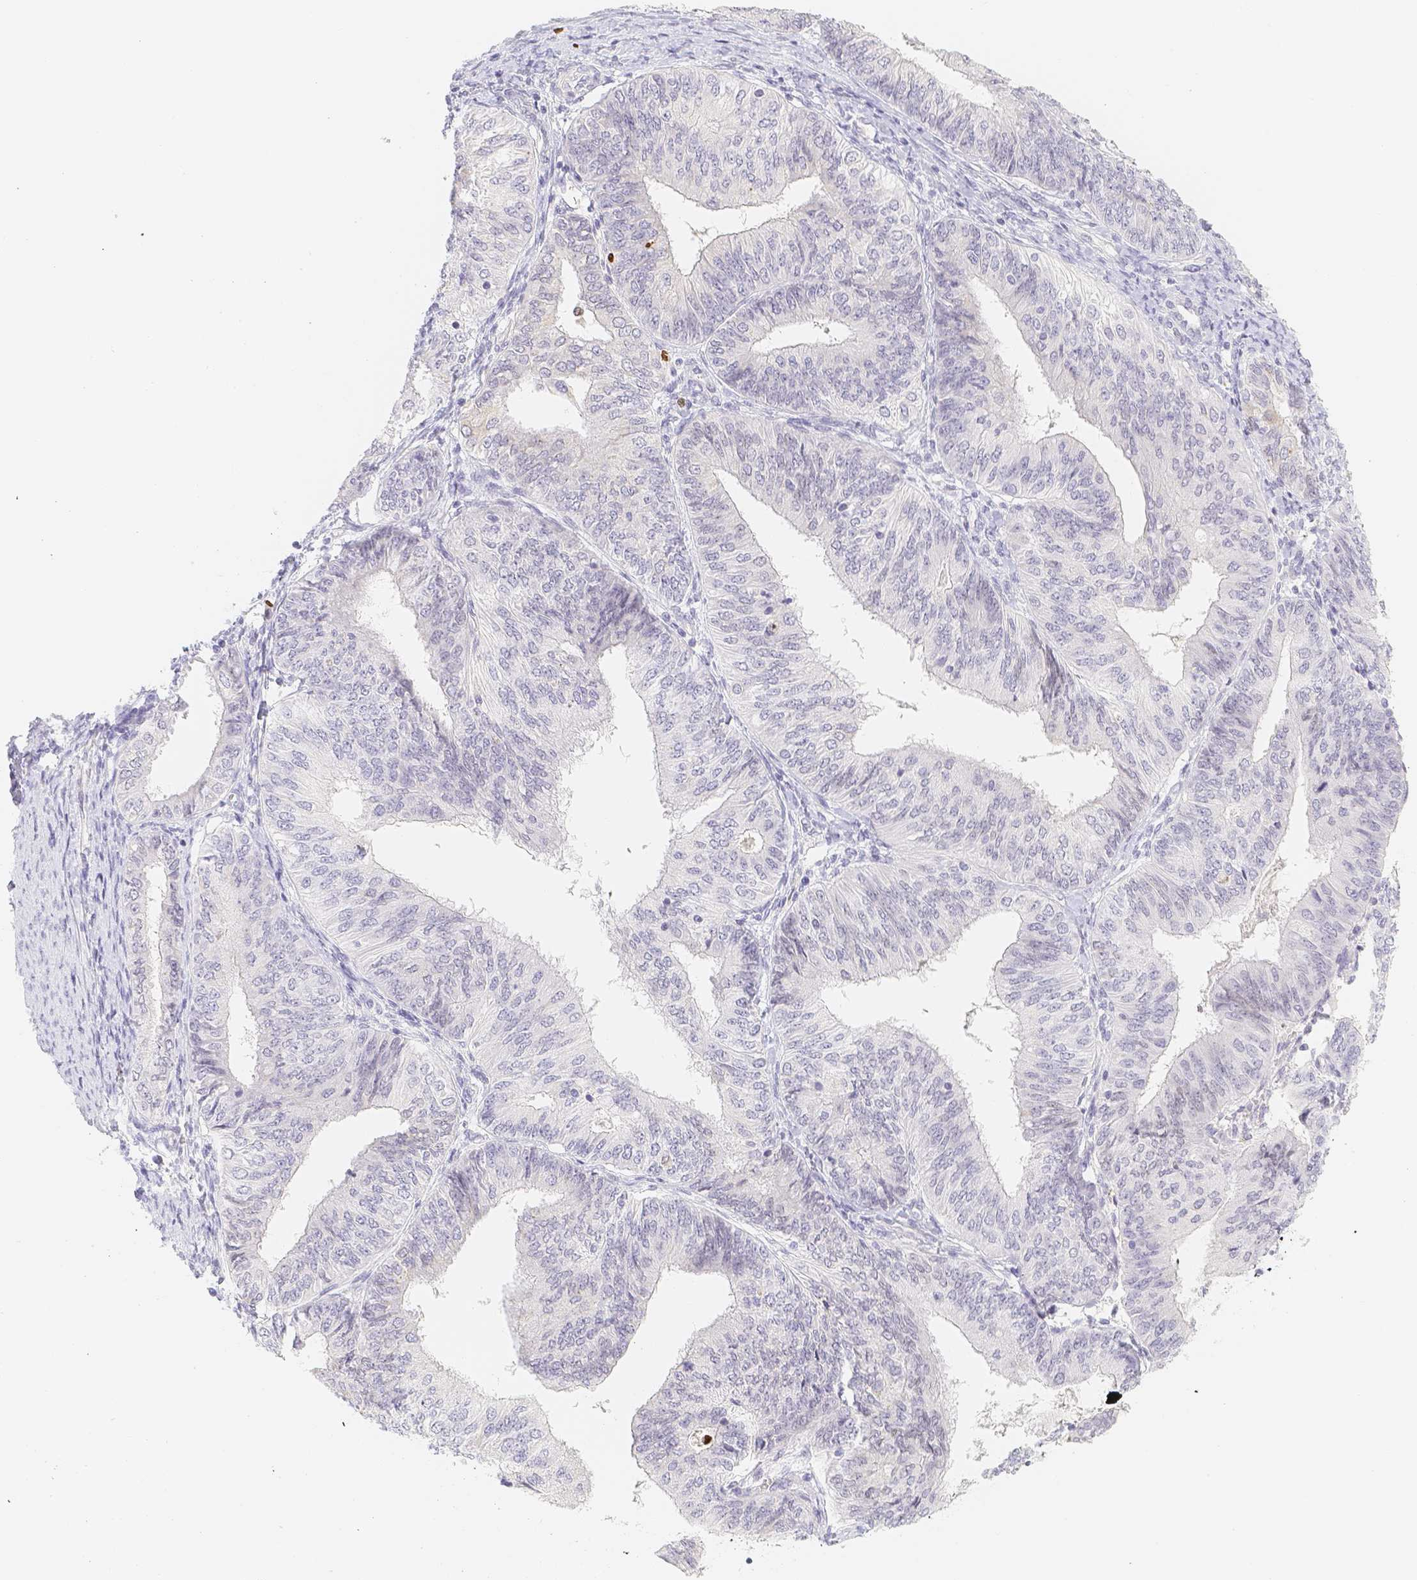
{"staining": {"intensity": "negative", "quantity": "none", "location": "none"}, "tissue": "endometrial cancer", "cell_type": "Tumor cells", "image_type": "cancer", "snomed": [{"axis": "morphology", "description": "Adenocarcinoma, NOS"}, {"axis": "topography", "description": "Endometrium"}], "caption": "Histopathology image shows no significant protein positivity in tumor cells of endometrial cancer (adenocarcinoma).", "gene": "PADI4", "patient": {"sex": "female", "age": 58}}